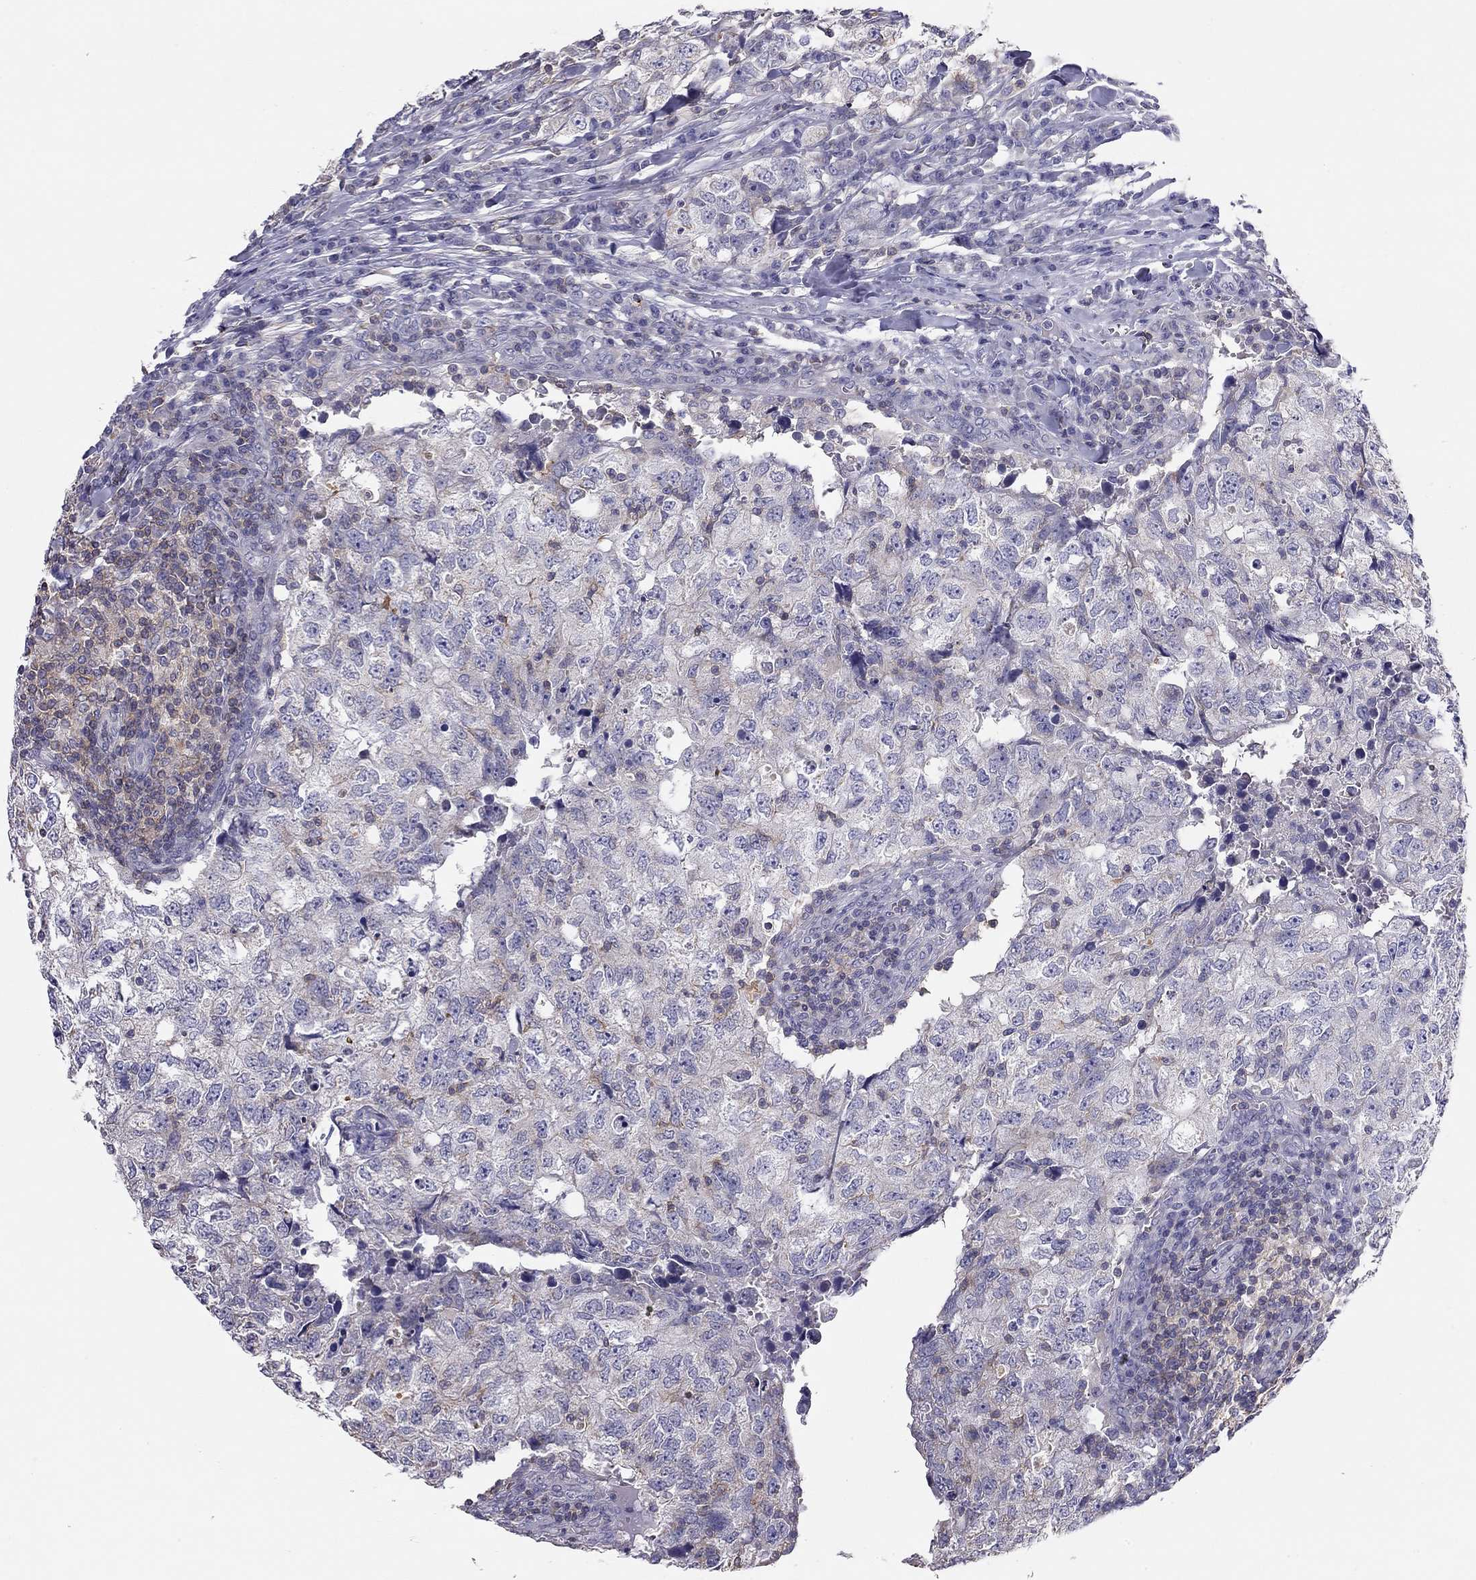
{"staining": {"intensity": "negative", "quantity": "none", "location": "none"}, "tissue": "breast cancer", "cell_type": "Tumor cells", "image_type": "cancer", "snomed": [{"axis": "morphology", "description": "Duct carcinoma"}, {"axis": "topography", "description": "Breast"}], "caption": "The image reveals no significant staining in tumor cells of invasive ductal carcinoma (breast). The staining was performed using DAB (3,3'-diaminobenzidine) to visualize the protein expression in brown, while the nuclei were stained in blue with hematoxylin (Magnification: 20x).", "gene": "CITED1", "patient": {"sex": "female", "age": 30}}